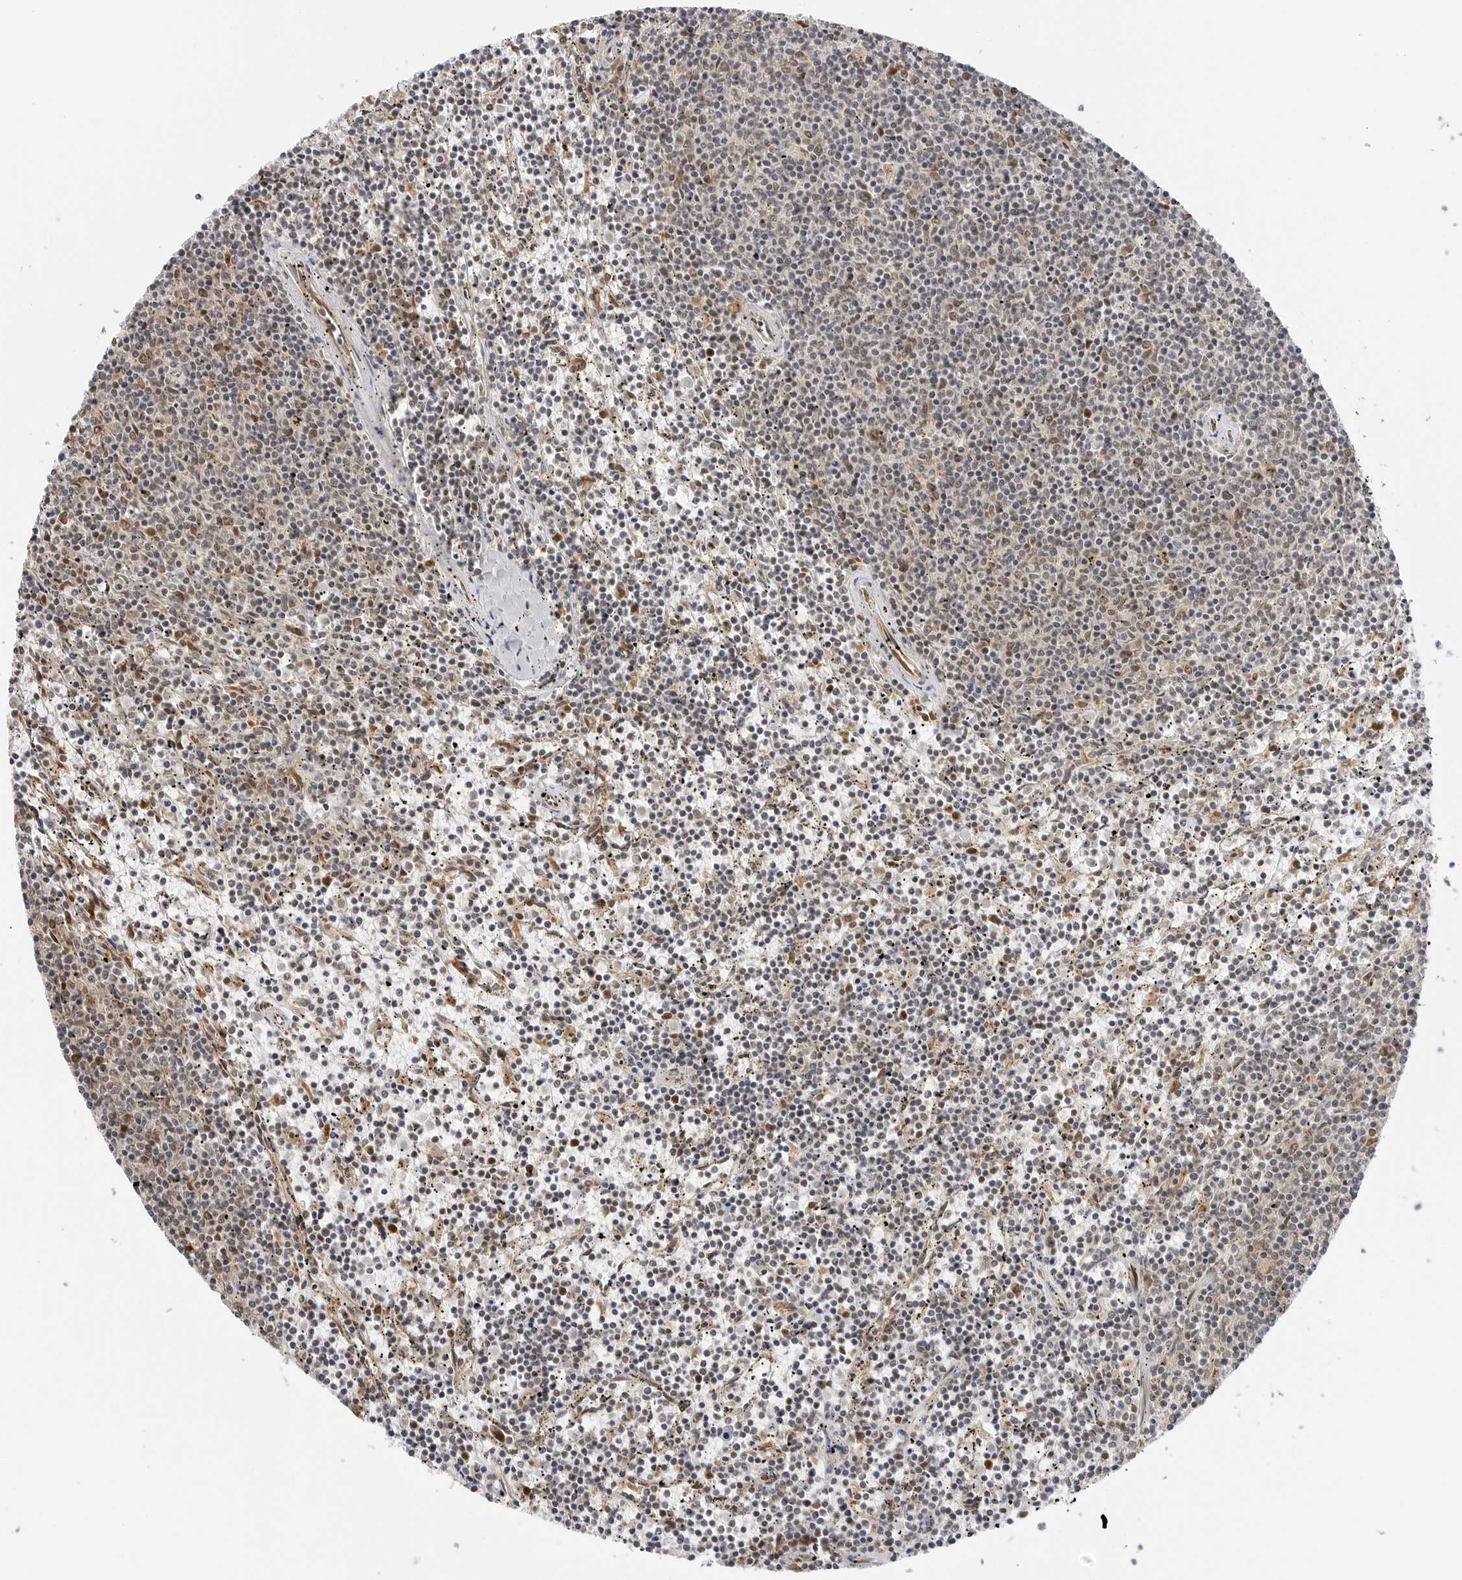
{"staining": {"intensity": "weak", "quantity": "<25%", "location": "nuclear"}, "tissue": "lymphoma", "cell_type": "Tumor cells", "image_type": "cancer", "snomed": [{"axis": "morphology", "description": "Malignant lymphoma, non-Hodgkin's type, Low grade"}, {"axis": "topography", "description": "Spleen"}], "caption": "Photomicrograph shows no protein staining in tumor cells of lymphoma tissue.", "gene": "TIPRL", "patient": {"sex": "female", "age": 50}}